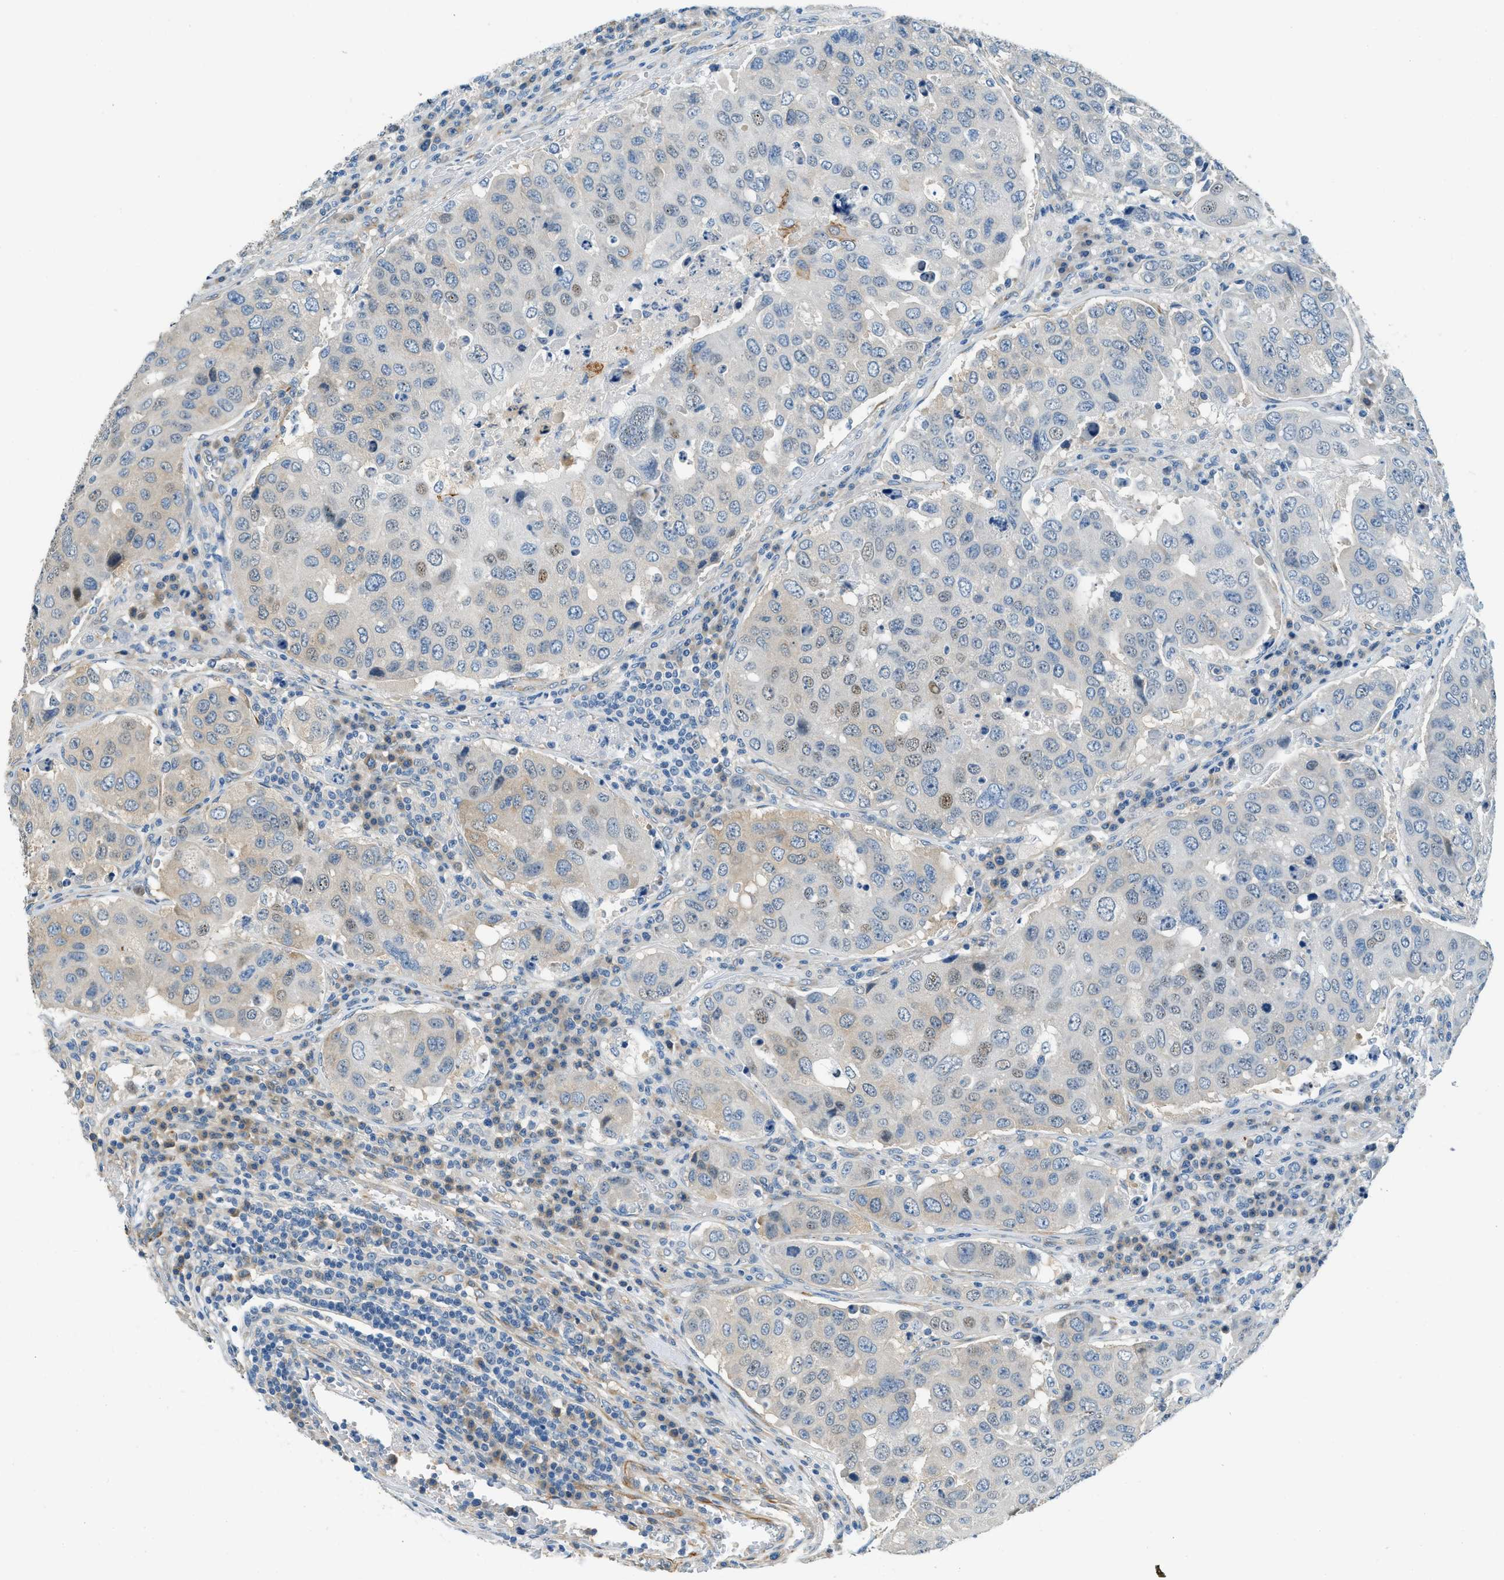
{"staining": {"intensity": "weak", "quantity": "<25%", "location": "nuclear"}, "tissue": "urothelial cancer", "cell_type": "Tumor cells", "image_type": "cancer", "snomed": [{"axis": "morphology", "description": "Urothelial carcinoma, High grade"}, {"axis": "topography", "description": "Lymph node"}, {"axis": "topography", "description": "Urinary bladder"}], "caption": "IHC histopathology image of neoplastic tissue: urothelial cancer stained with DAB (3,3'-diaminobenzidine) demonstrates no significant protein expression in tumor cells.", "gene": "ZNF367", "patient": {"sex": "male", "age": 51}}